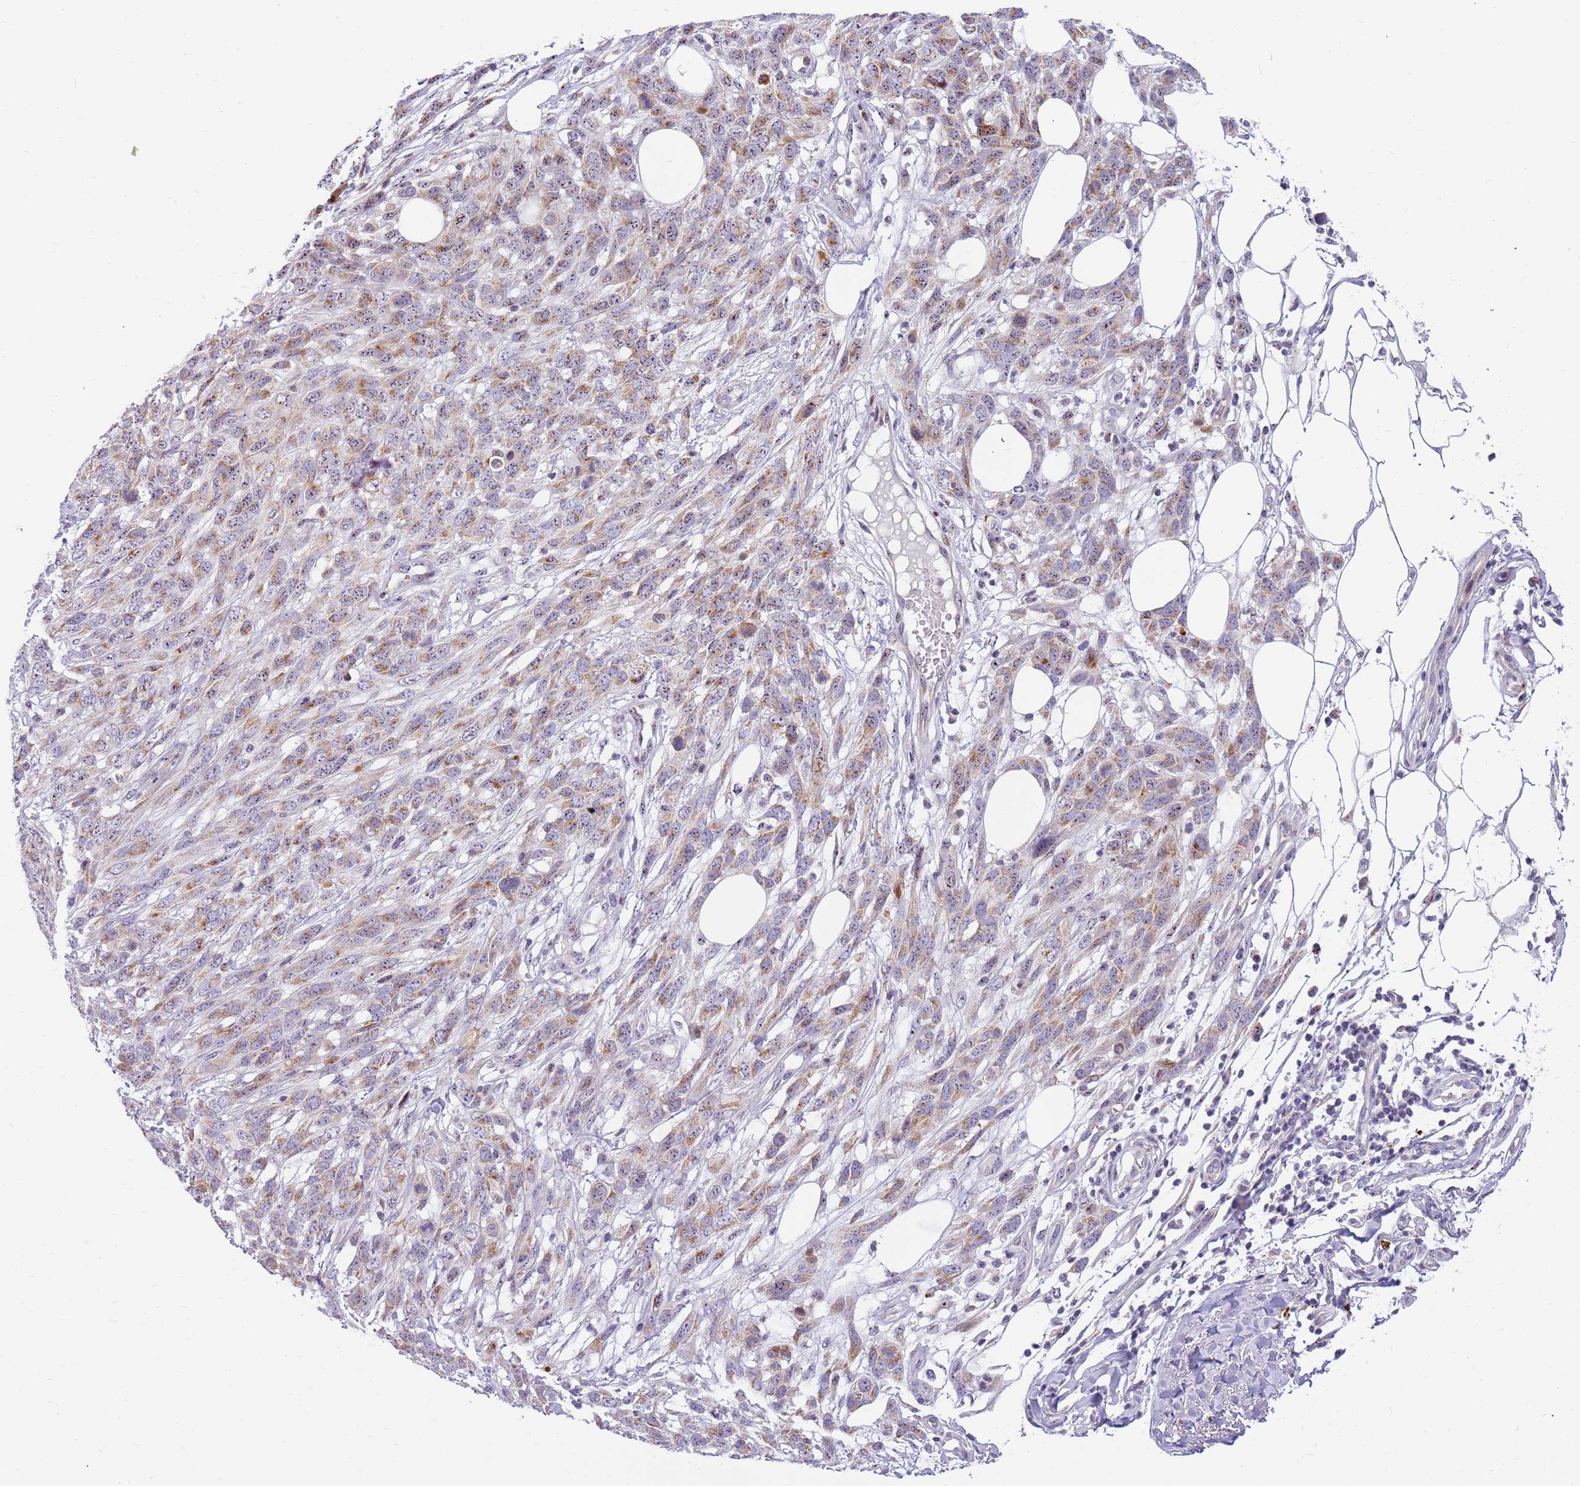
{"staining": {"intensity": "moderate", "quantity": ">75%", "location": "cytoplasmic/membranous"}, "tissue": "melanoma", "cell_type": "Tumor cells", "image_type": "cancer", "snomed": [{"axis": "morphology", "description": "Normal morphology"}, {"axis": "morphology", "description": "Malignant melanoma, NOS"}, {"axis": "topography", "description": "Skin"}], "caption": "Approximately >75% of tumor cells in malignant melanoma show moderate cytoplasmic/membranous protein positivity as visualized by brown immunohistochemical staining.", "gene": "DNAJA3", "patient": {"sex": "female", "age": 72}}